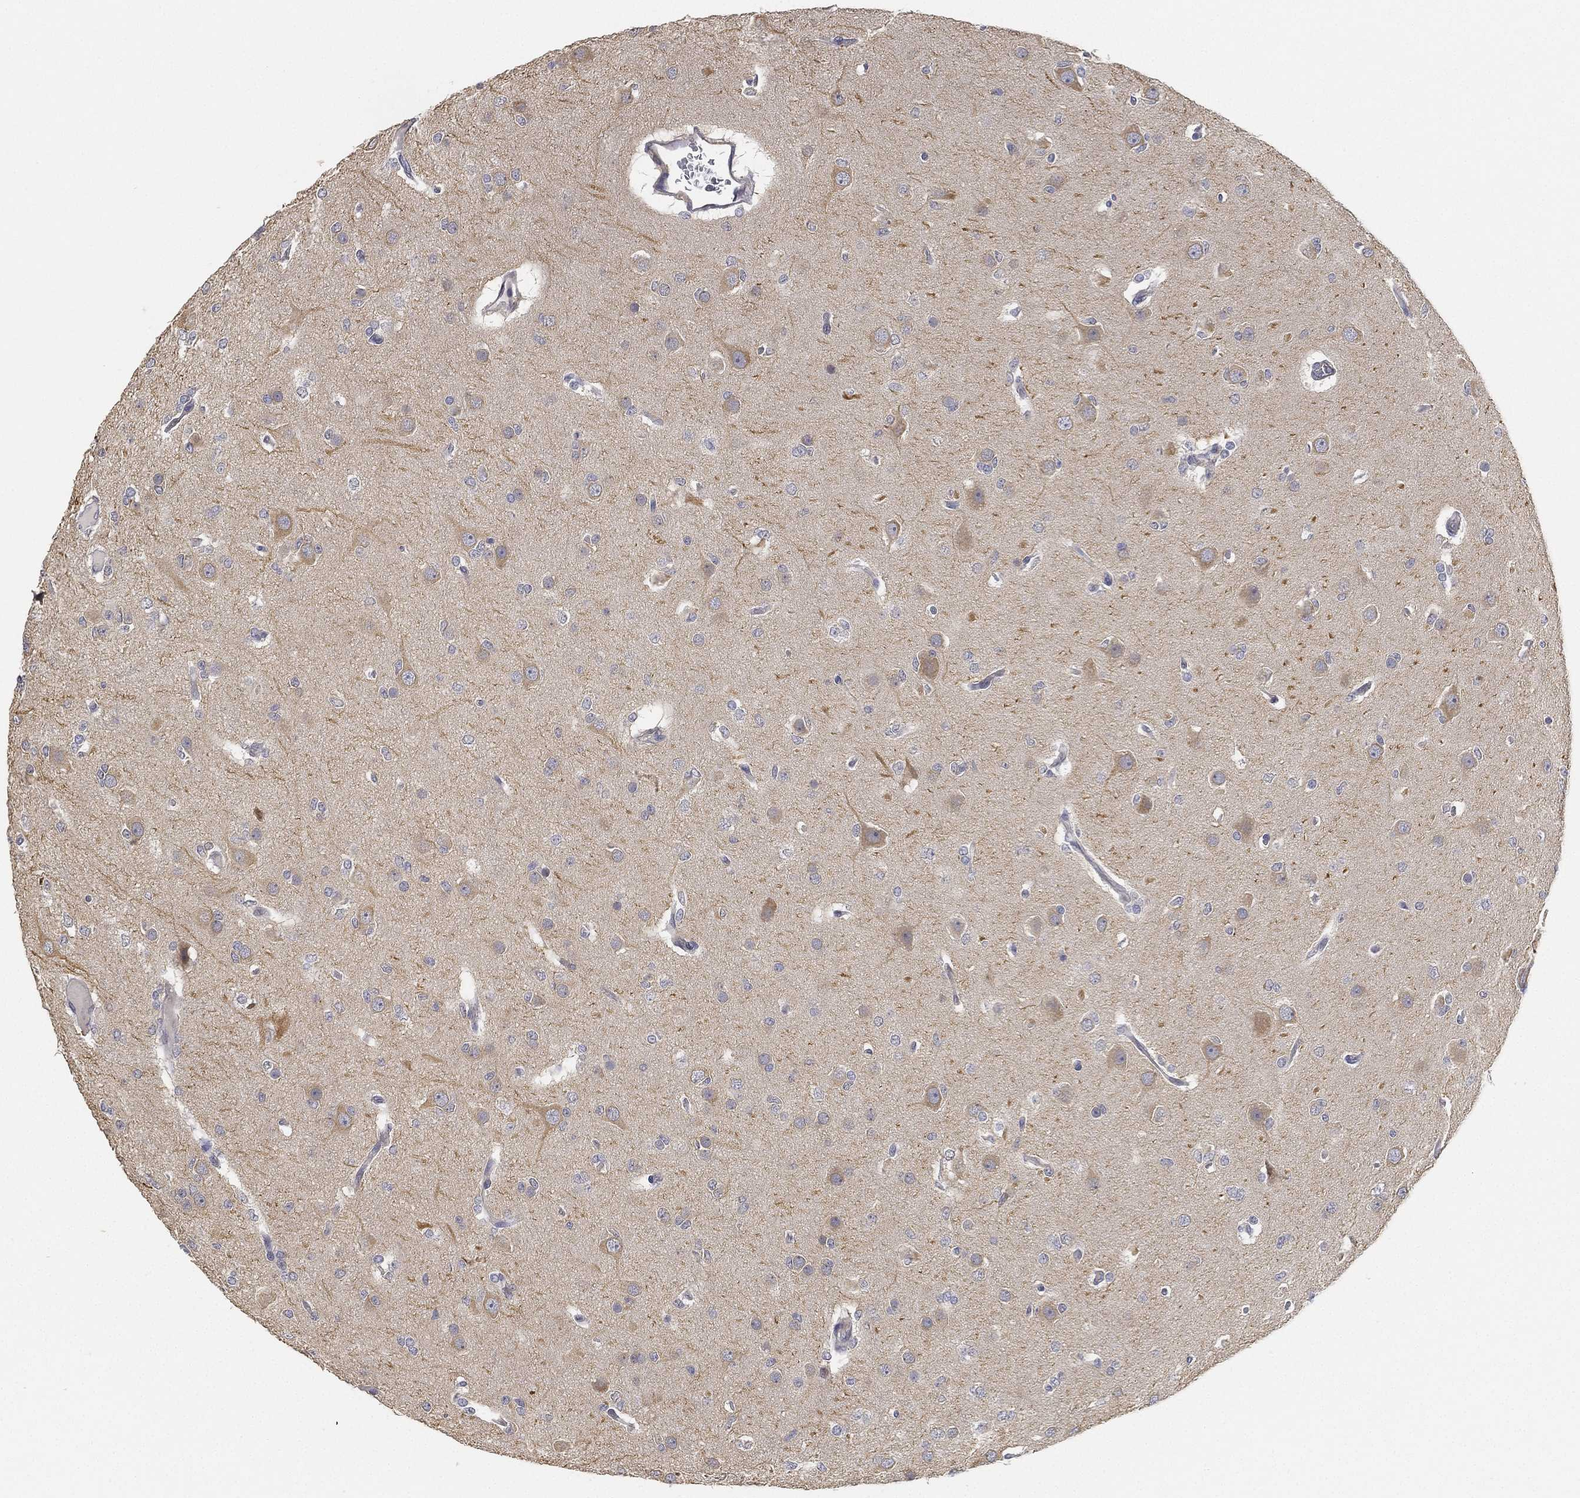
{"staining": {"intensity": "negative", "quantity": "none", "location": "none"}, "tissue": "glioma", "cell_type": "Tumor cells", "image_type": "cancer", "snomed": [{"axis": "morphology", "description": "Glioma, malignant, Low grade"}, {"axis": "topography", "description": "Brain"}], "caption": "Human glioma stained for a protein using immunohistochemistry demonstrates no staining in tumor cells.", "gene": "GPR61", "patient": {"sex": "male", "age": 27}}